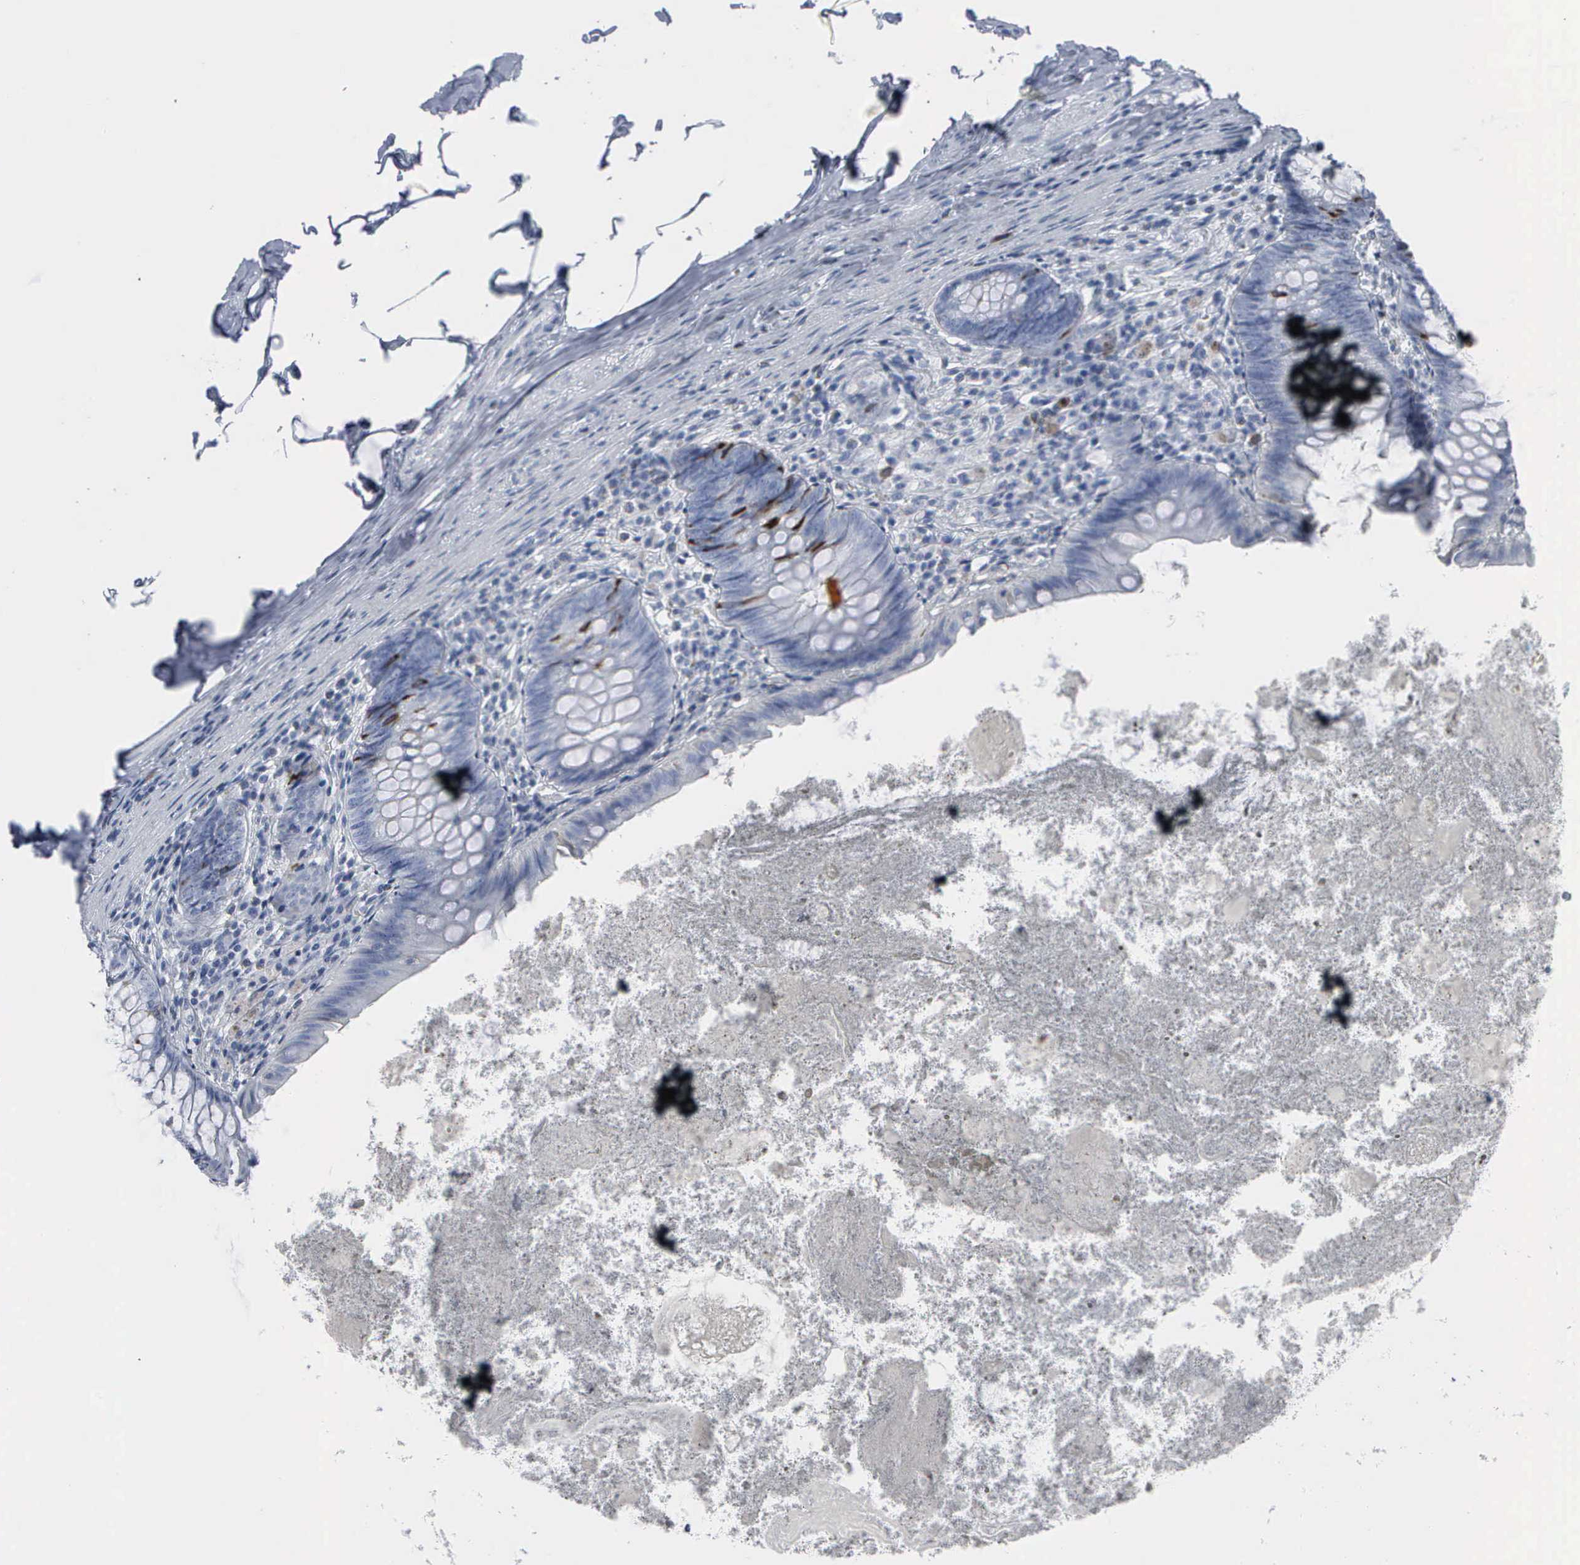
{"staining": {"intensity": "moderate", "quantity": "<25%", "location": "cytoplasmic/membranous,nuclear"}, "tissue": "appendix", "cell_type": "Glandular cells", "image_type": "normal", "snomed": [{"axis": "morphology", "description": "Normal tissue, NOS"}, {"axis": "topography", "description": "Appendix"}], "caption": "This histopathology image reveals IHC staining of benign human appendix, with low moderate cytoplasmic/membranous,nuclear positivity in about <25% of glandular cells.", "gene": "CCNB1", "patient": {"sex": "female", "age": 82}}